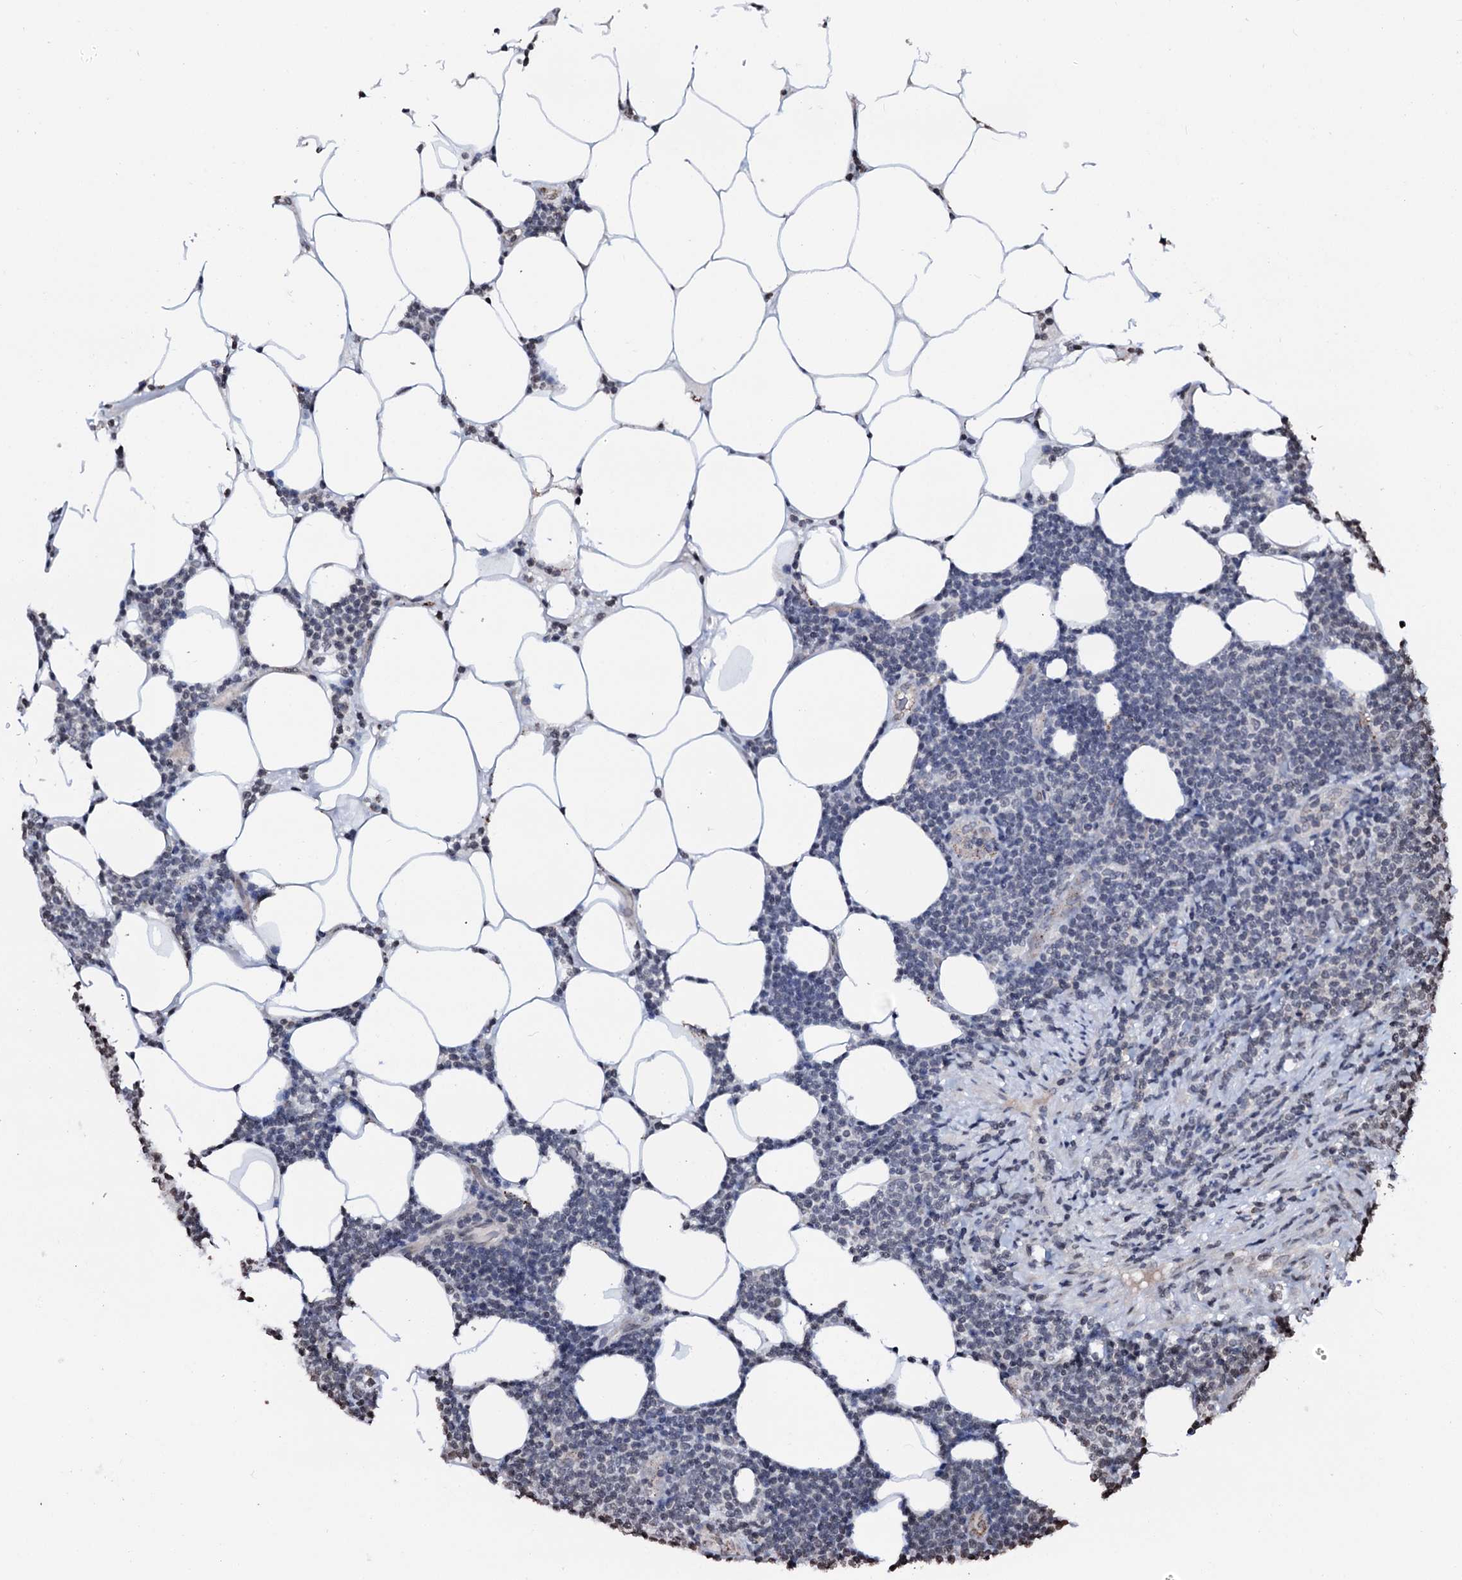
{"staining": {"intensity": "negative", "quantity": "none", "location": "none"}, "tissue": "lymphoma", "cell_type": "Tumor cells", "image_type": "cancer", "snomed": [{"axis": "morphology", "description": "Malignant lymphoma, non-Hodgkin's type, Low grade"}, {"axis": "topography", "description": "Lymph node"}], "caption": "Protein analysis of lymphoma shows no significant expression in tumor cells.", "gene": "LSM11", "patient": {"sex": "male", "age": 66}}